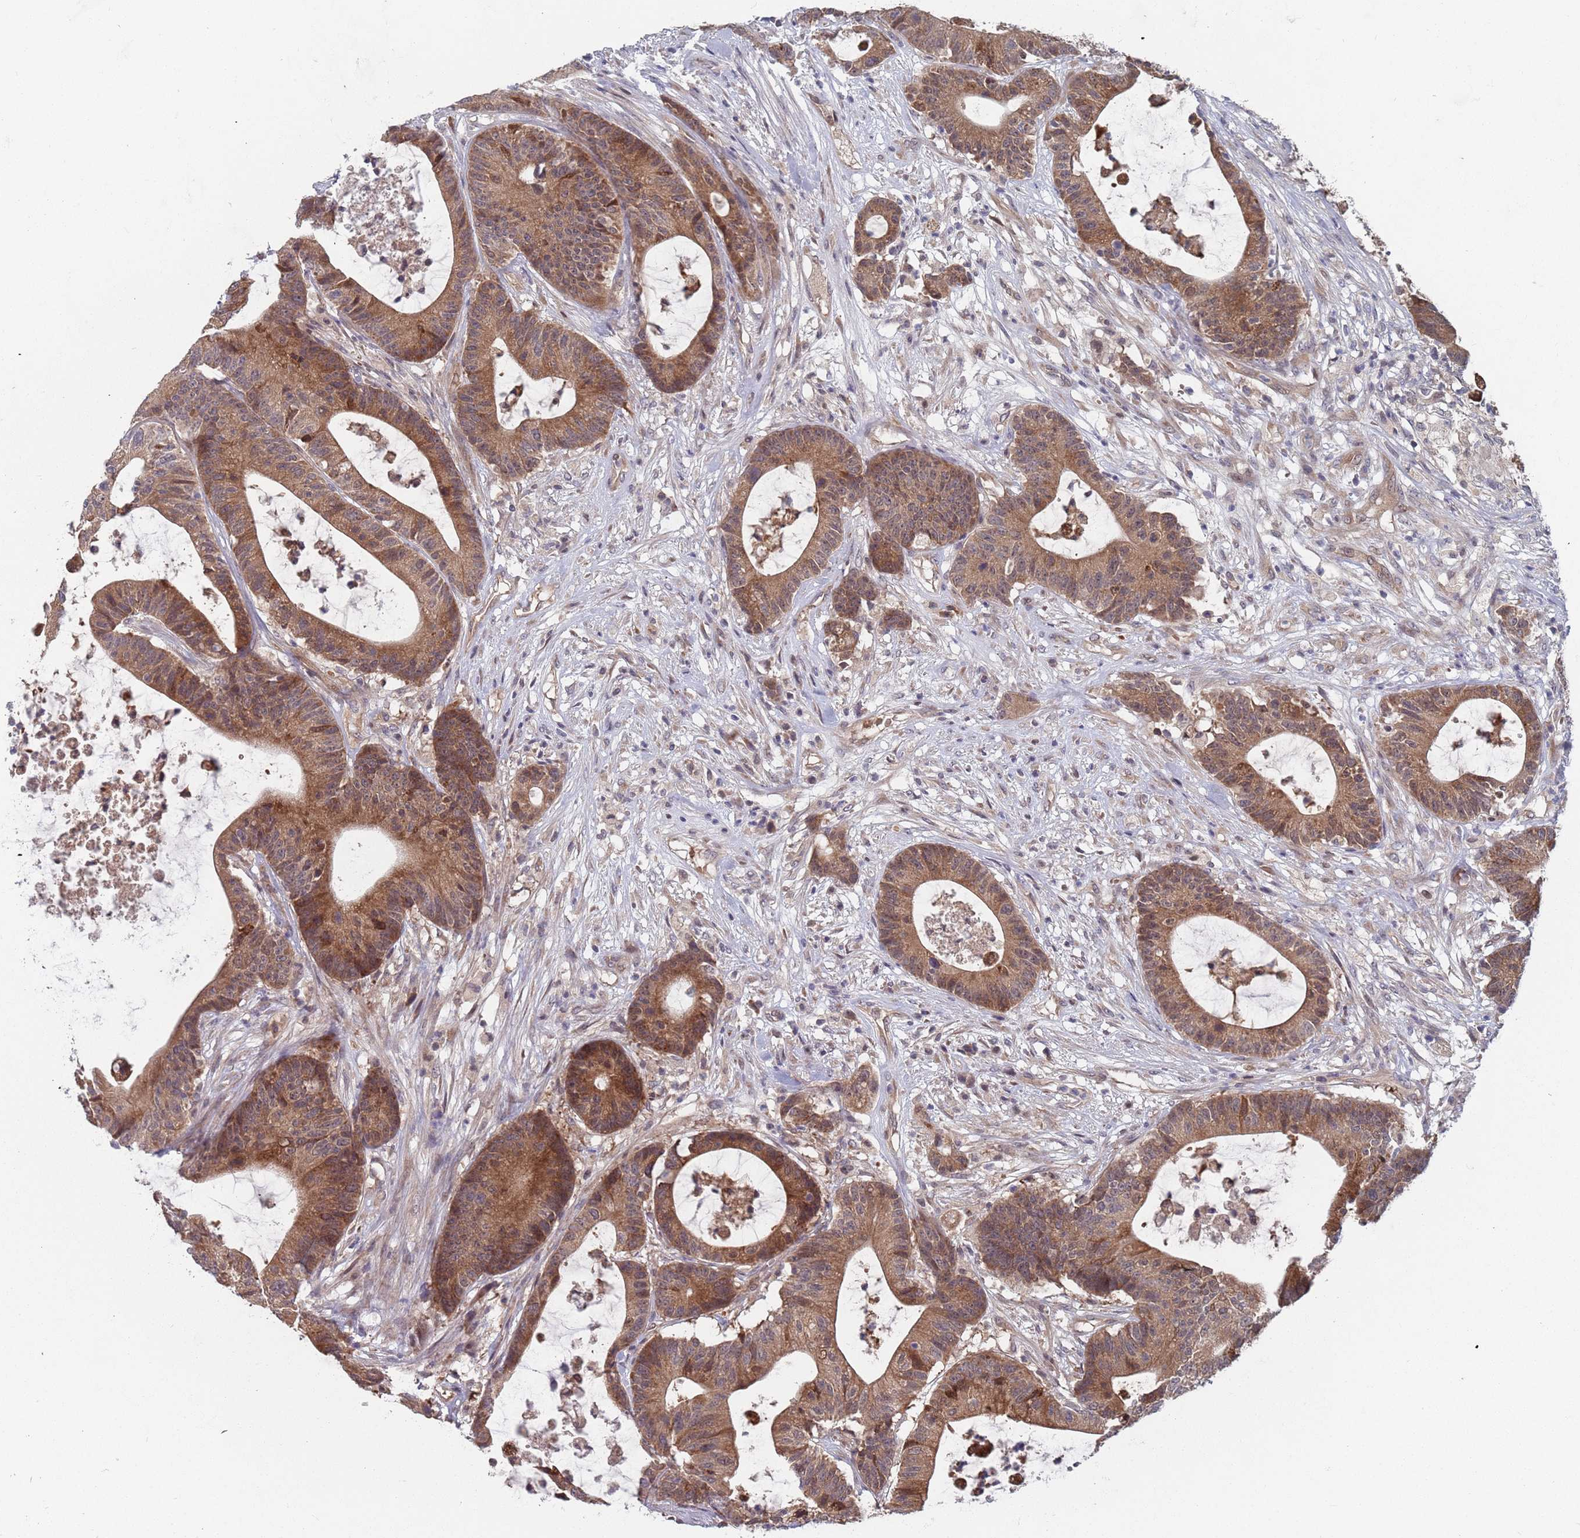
{"staining": {"intensity": "strong", "quantity": ">75%", "location": "cytoplasmic/membranous"}, "tissue": "colorectal cancer", "cell_type": "Tumor cells", "image_type": "cancer", "snomed": [{"axis": "morphology", "description": "Adenocarcinoma, NOS"}, {"axis": "topography", "description": "Colon"}], "caption": "Adenocarcinoma (colorectal) was stained to show a protein in brown. There is high levels of strong cytoplasmic/membranous positivity in about >75% of tumor cells.", "gene": "ZNF140", "patient": {"sex": "female", "age": 84}}